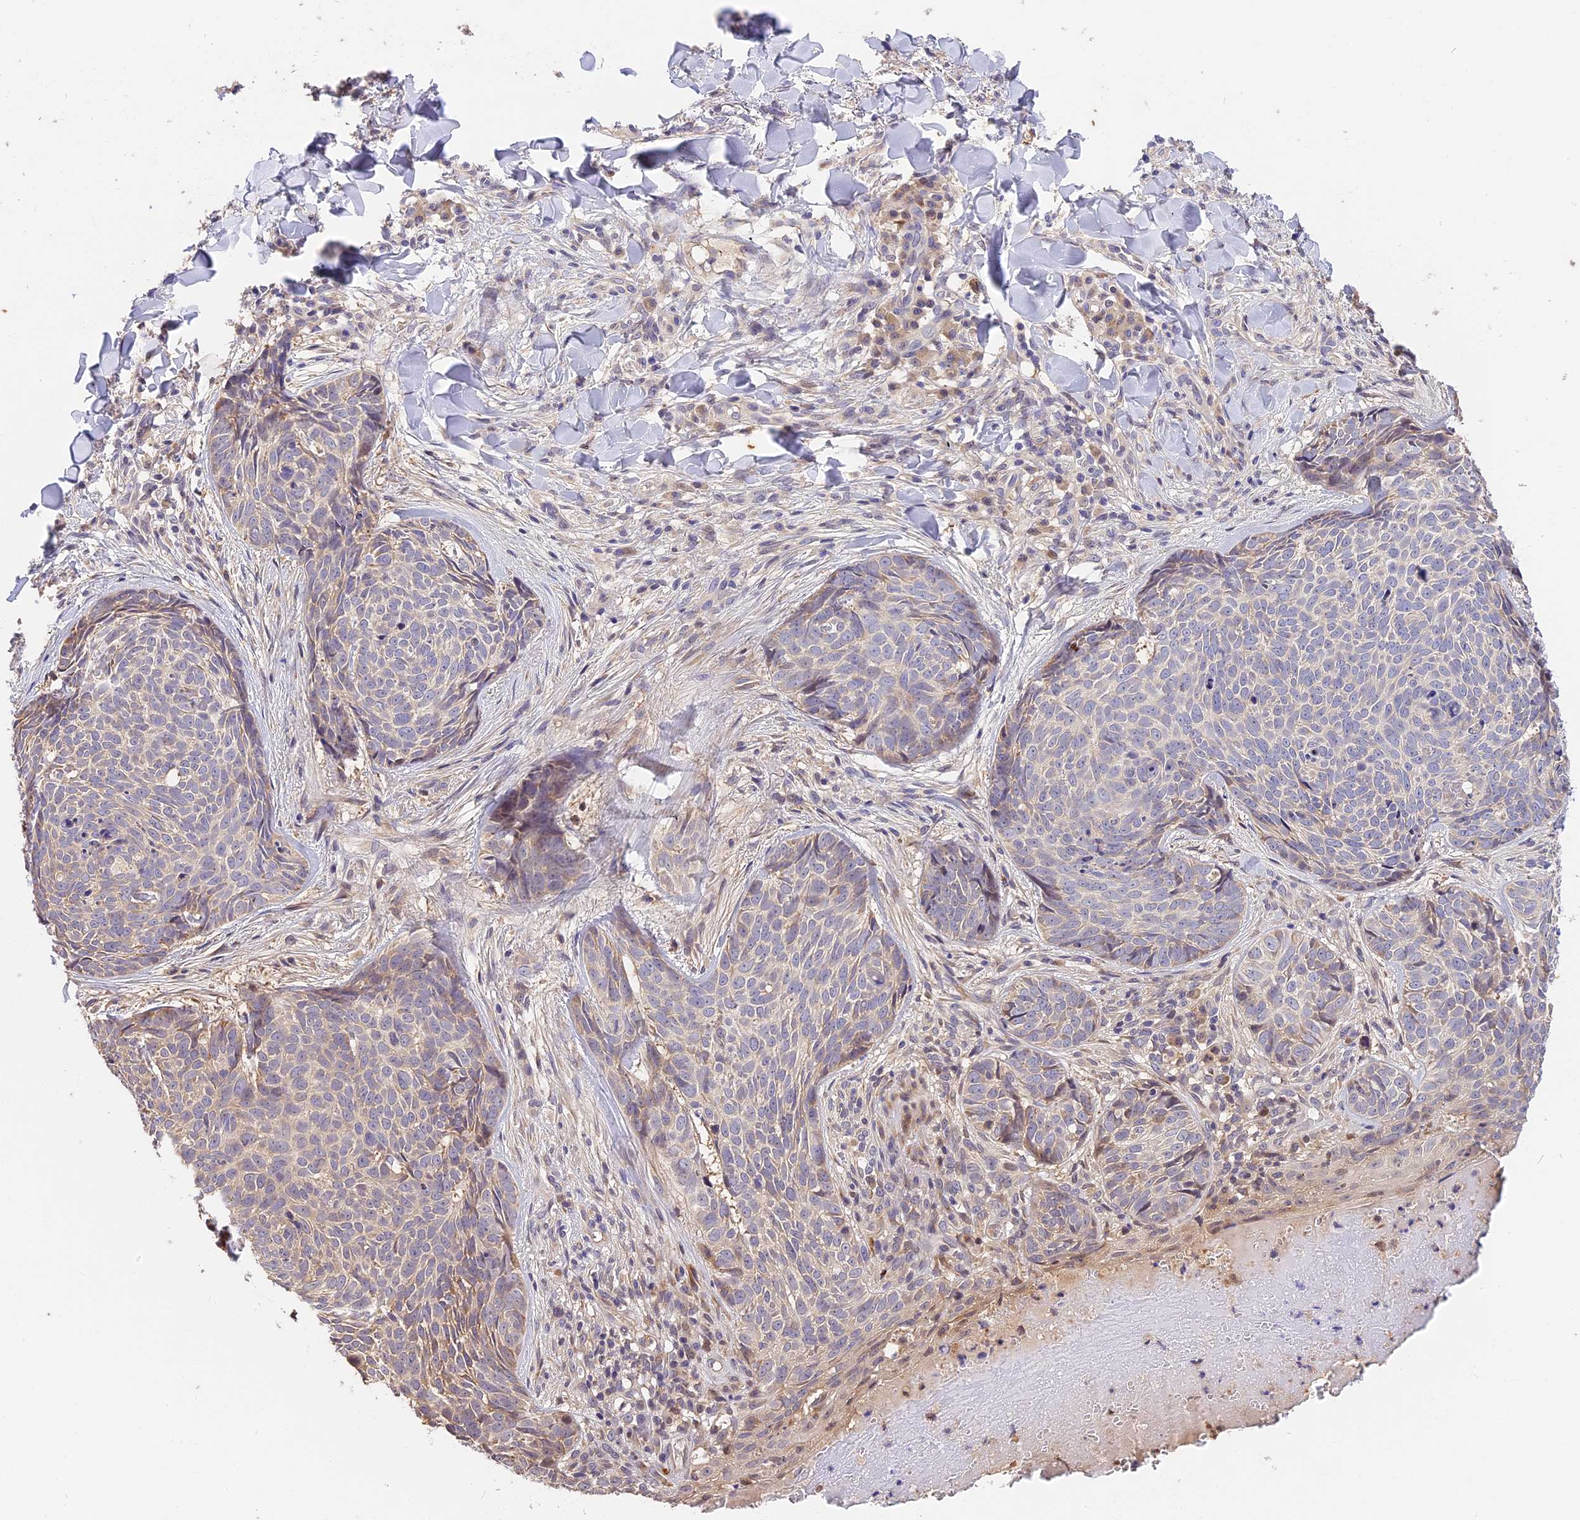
{"staining": {"intensity": "weak", "quantity": "<25%", "location": "cytoplasmic/membranous"}, "tissue": "skin cancer", "cell_type": "Tumor cells", "image_type": "cancer", "snomed": [{"axis": "morphology", "description": "Basal cell carcinoma"}, {"axis": "topography", "description": "Skin"}], "caption": "Protein analysis of skin basal cell carcinoma exhibits no significant expression in tumor cells.", "gene": "BSCL2", "patient": {"sex": "female", "age": 61}}